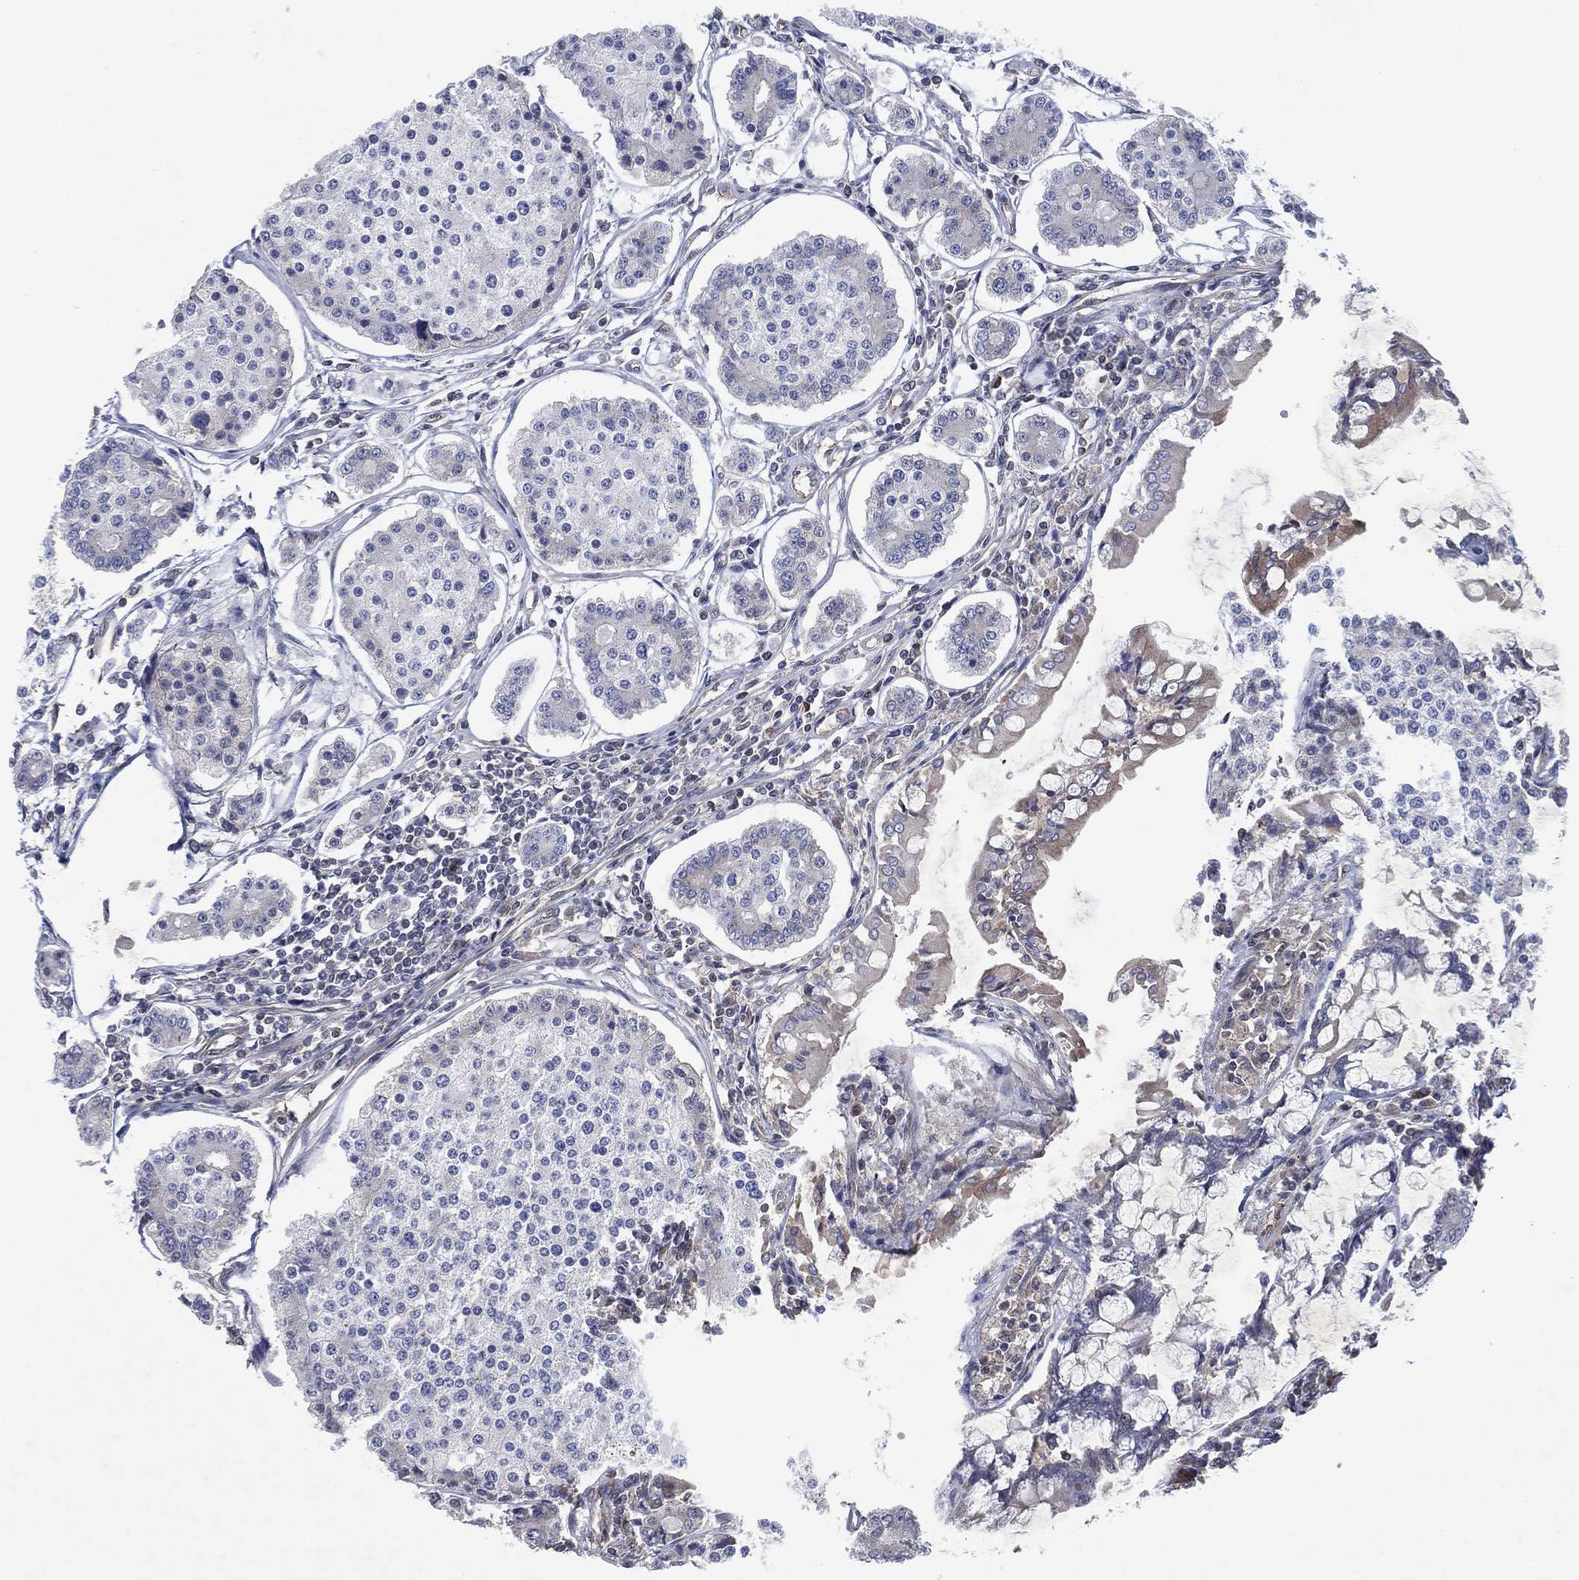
{"staining": {"intensity": "negative", "quantity": "none", "location": "none"}, "tissue": "carcinoid", "cell_type": "Tumor cells", "image_type": "cancer", "snomed": [{"axis": "morphology", "description": "Carcinoid, malignant, NOS"}, {"axis": "topography", "description": "Small intestine"}], "caption": "DAB immunohistochemical staining of human malignant carcinoid demonstrates no significant positivity in tumor cells.", "gene": "FLI1", "patient": {"sex": "female", "age": 65}}